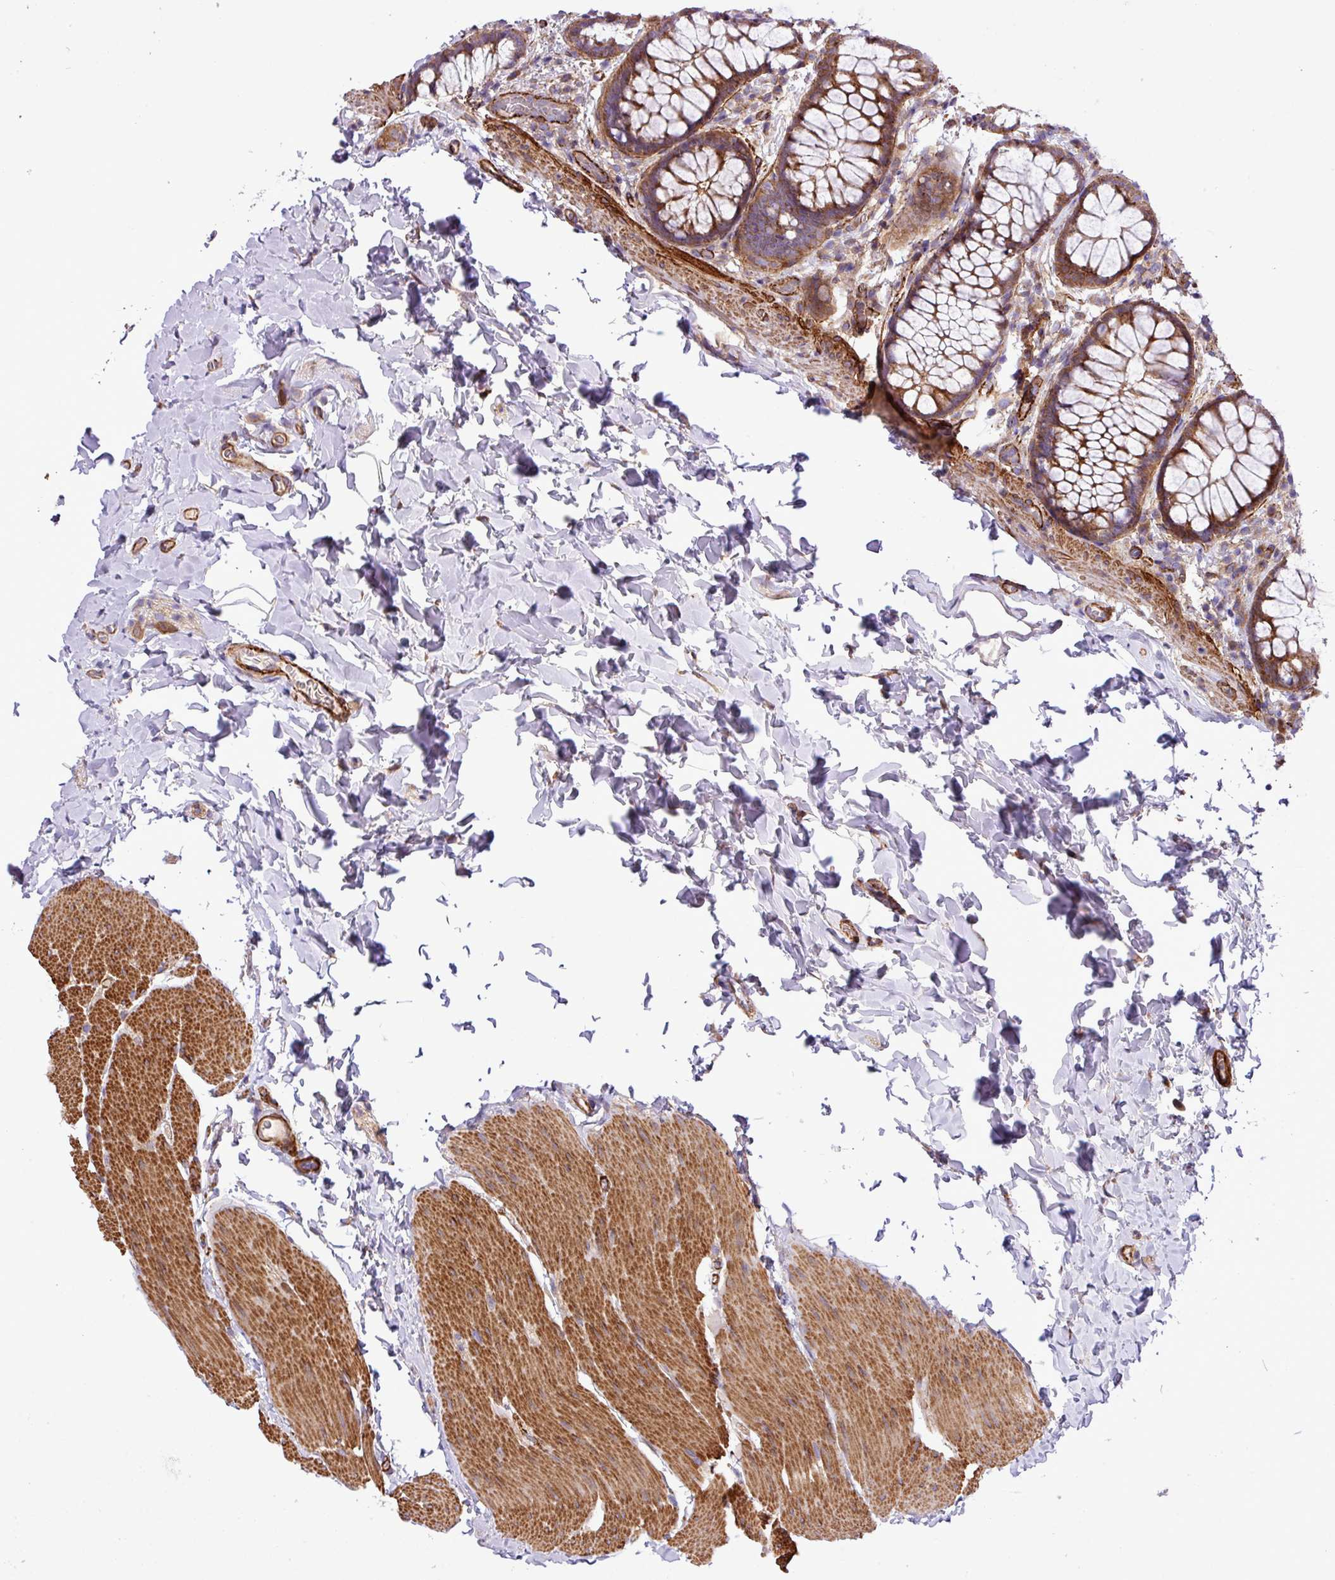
{"staining": {"intensity": "moderate", "quantity": ">75%", "location": "cytoplasmic/membranous"}, "tissue": "colon", "cell_type": "Endothelial cells", "image_type": "normal", "snomed": [{"axis": "morphology", "description": "Normal tissue, NOS"}, {"axis": "topography", "description": "Colon"}], "caption": "Immunohistochemistry micrograph of normal colon stained for a protein (brown), which displays medium levels of moderate cytoplasmic/membranous expression in about >75% of endothelial cells.", "gene": "FAM47E", "patient": {"sex": "male", "age": 46}}